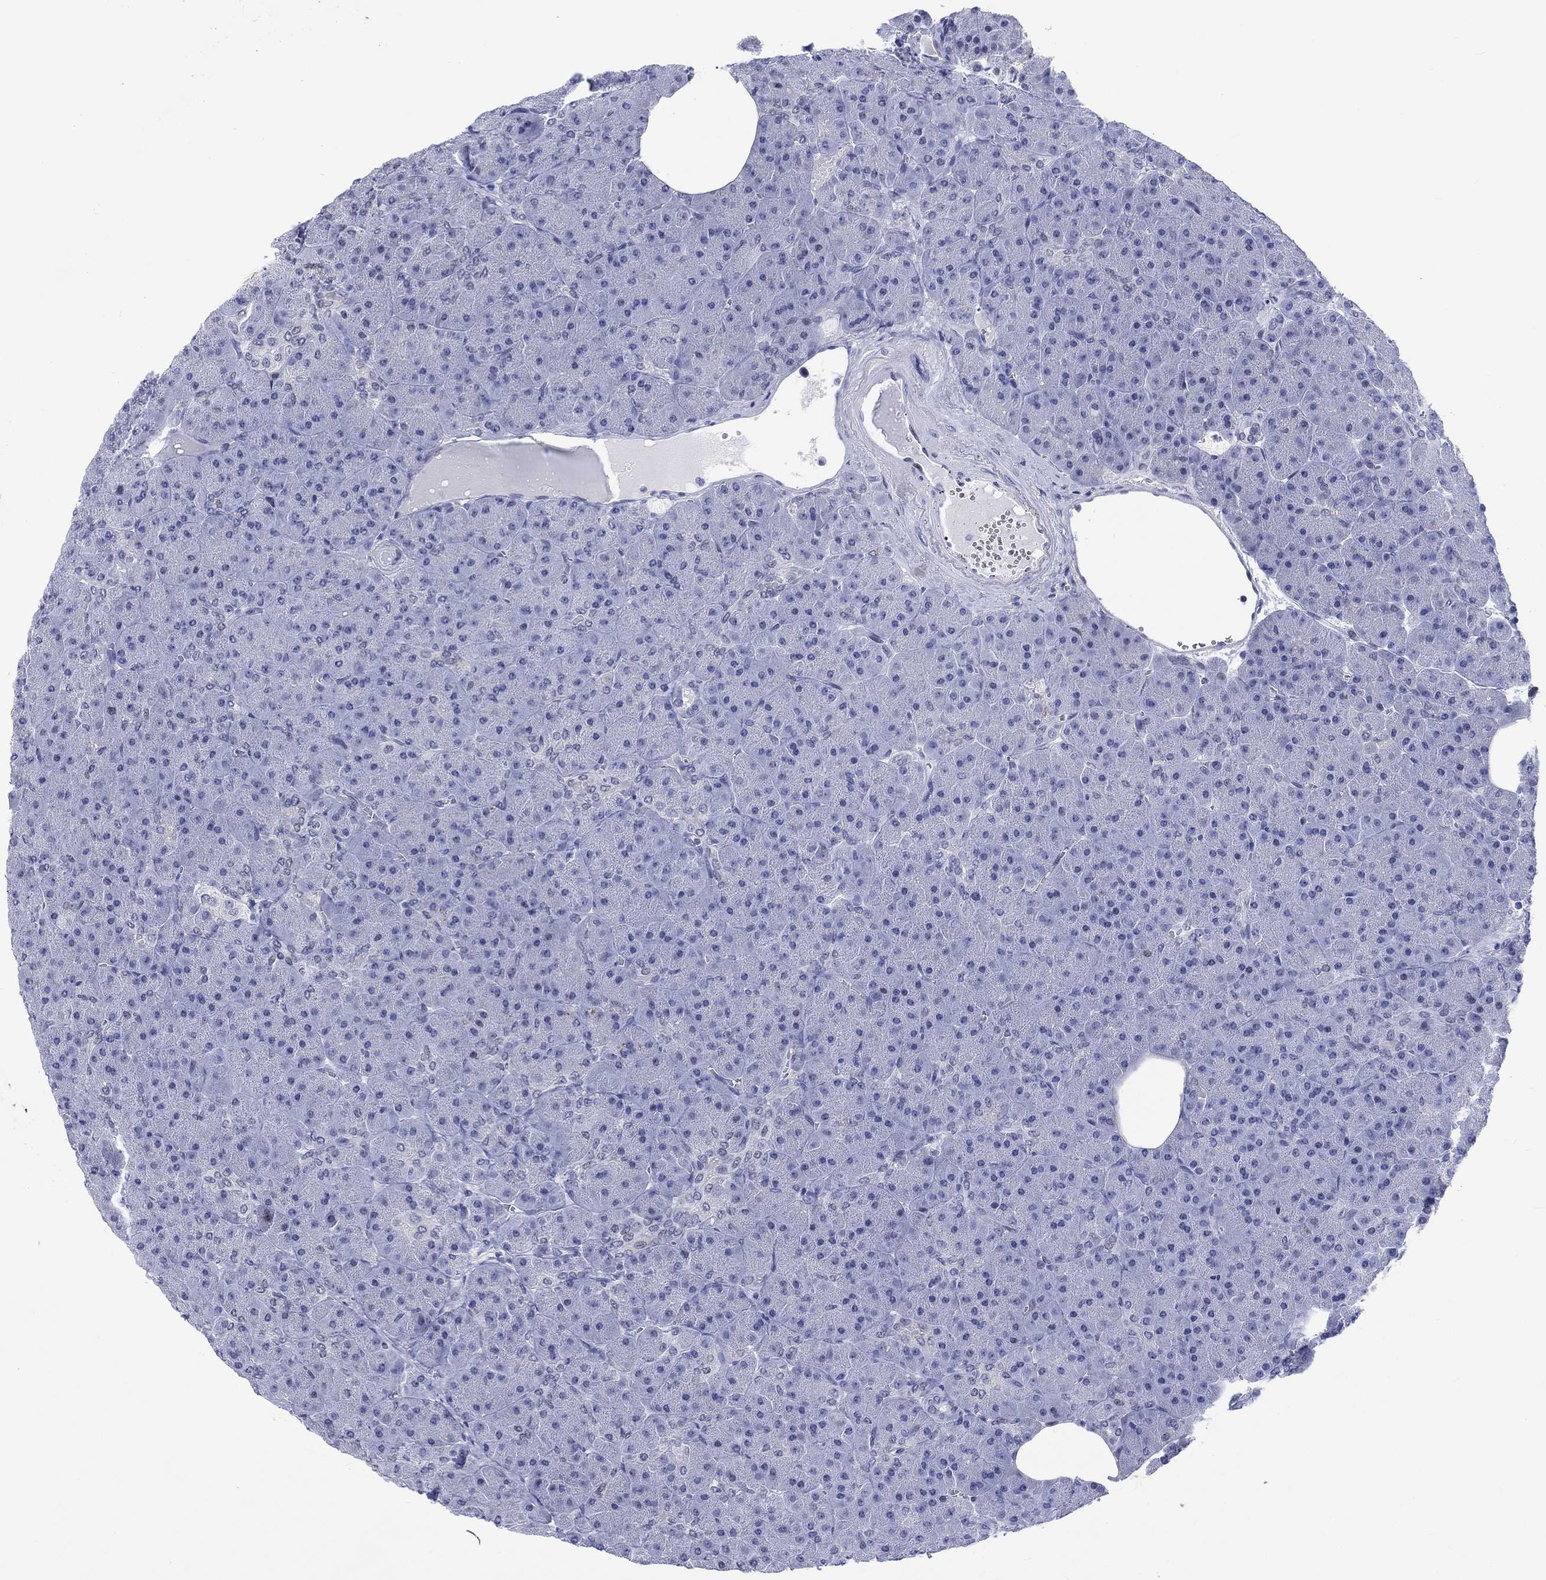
{"staining": {"intensity": "moderate", "quantity": "<25%", "location": "nuclear"}, "tissue": "pancreas", "cell_type": "Exocrine glandular cells", "image_type": "normal", "snomed": [{"axis": "morphology", "description": "Normal tissue, NOS"}, {"axis": "topography", "description": "Pancreas"}], "caption": "Unremarkable pancreas was stained to show a protein in brown. There is low levels of moderate nuclear staining in approximately <25% of exocrine glandular cells. (brown staining indicates protein expression, while blue staining denotes nuclei).", "gene": "CDCA2", "patient": {"sex": "male", "age": 61}}